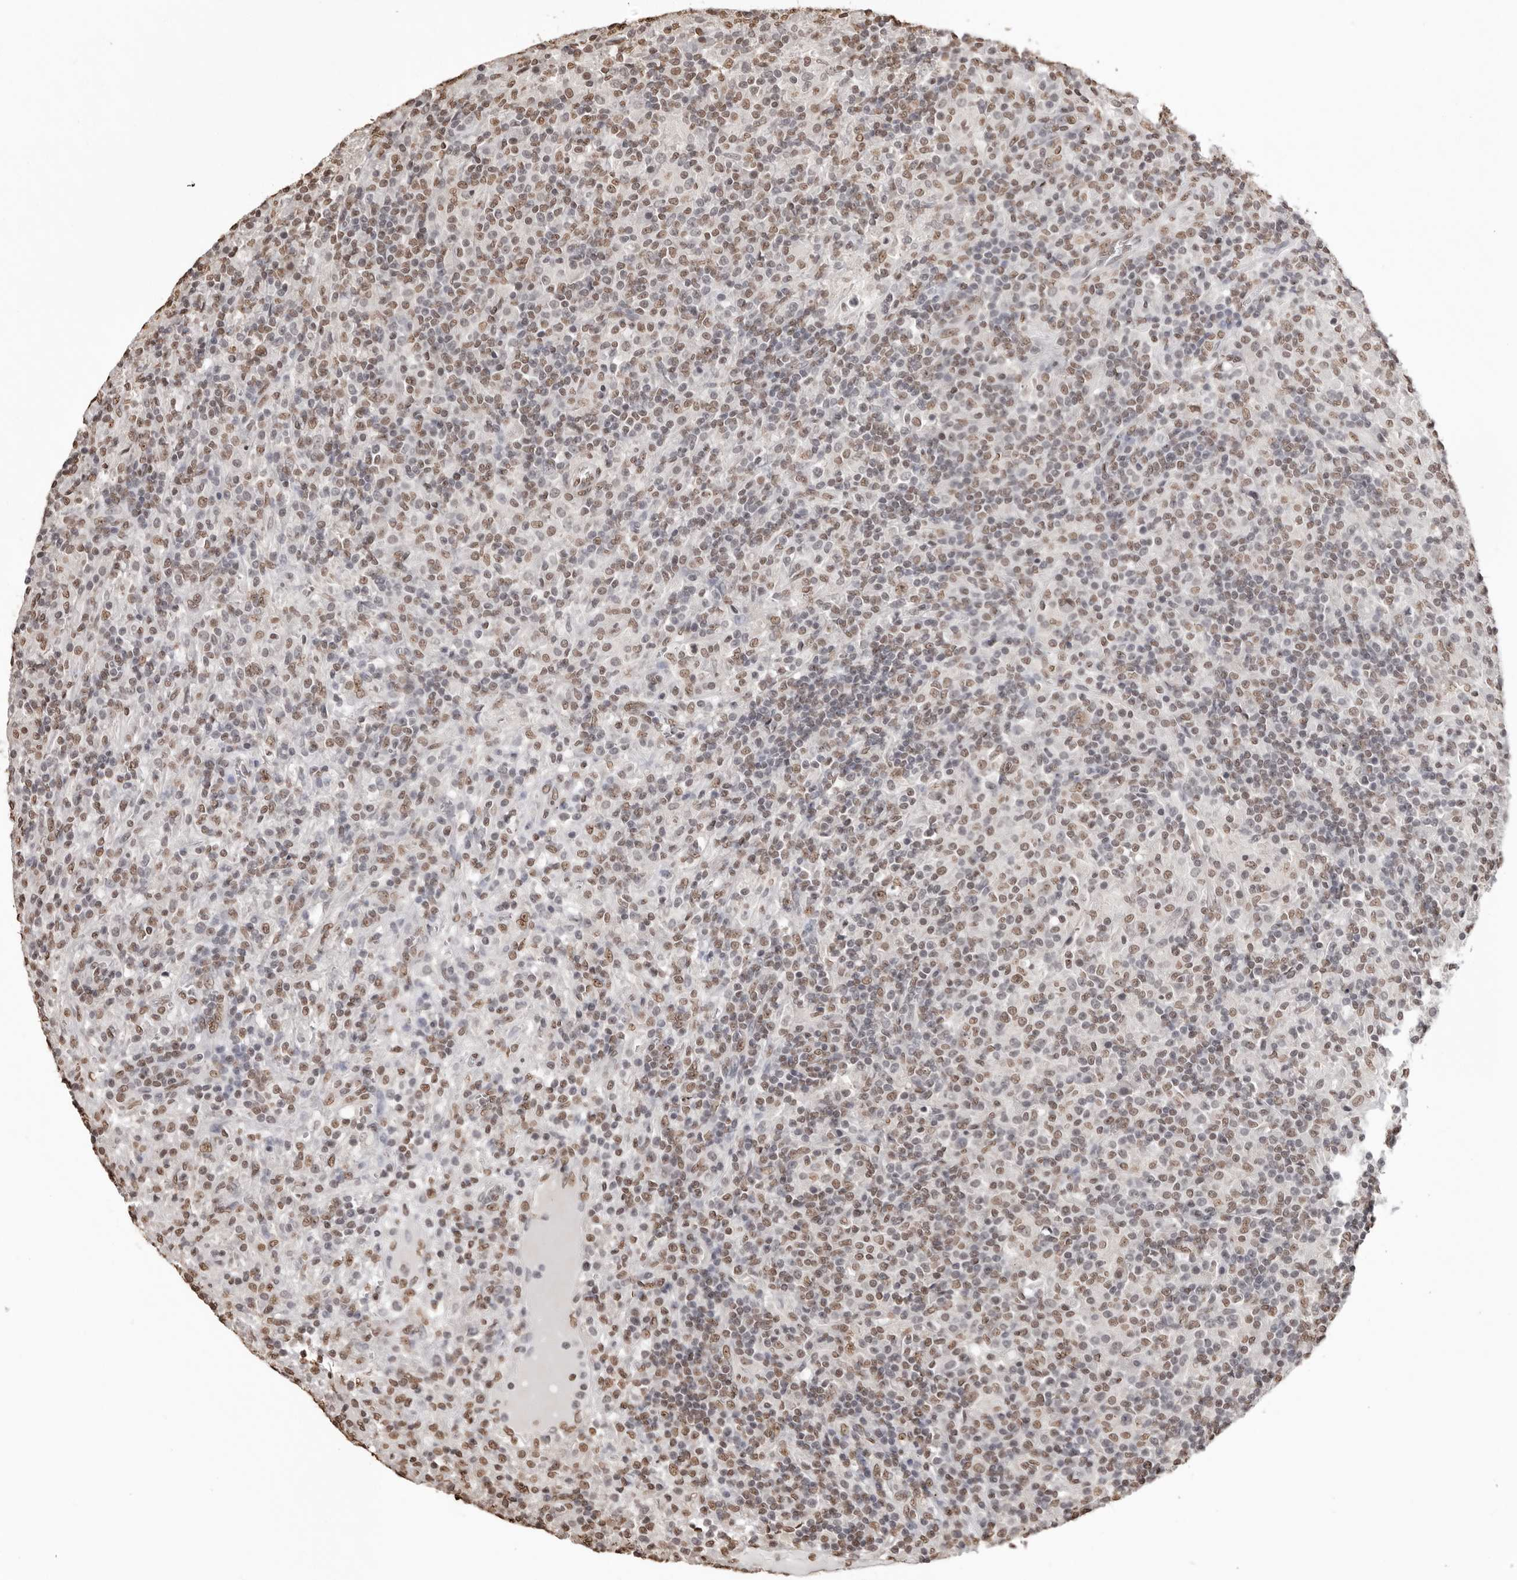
{"staining": {"intensity": "moderate", "quantity": ">75%", "location": "nuclear"}, "tissue": "lymphoma", "cell_type": "Tumor cells", "image_type": "cancer", "snomed": [{"axis": "morphology", "description": "Hodgkin's disease, NOS"}, {"axis": "topography", "description": "Lymph node"}], "caption": "The image demonstrates immunohistochemical staining of lymphoma. There is moderate nuclear staining is identified in approximately >75% of tumor cells. The protein is stained brown, and the nuclei are stained in blue (DAB IHC with brightfield microscopy, high magnification).", "gene": "OLIG3", "patient": {"sex": "male", "age": 70}}